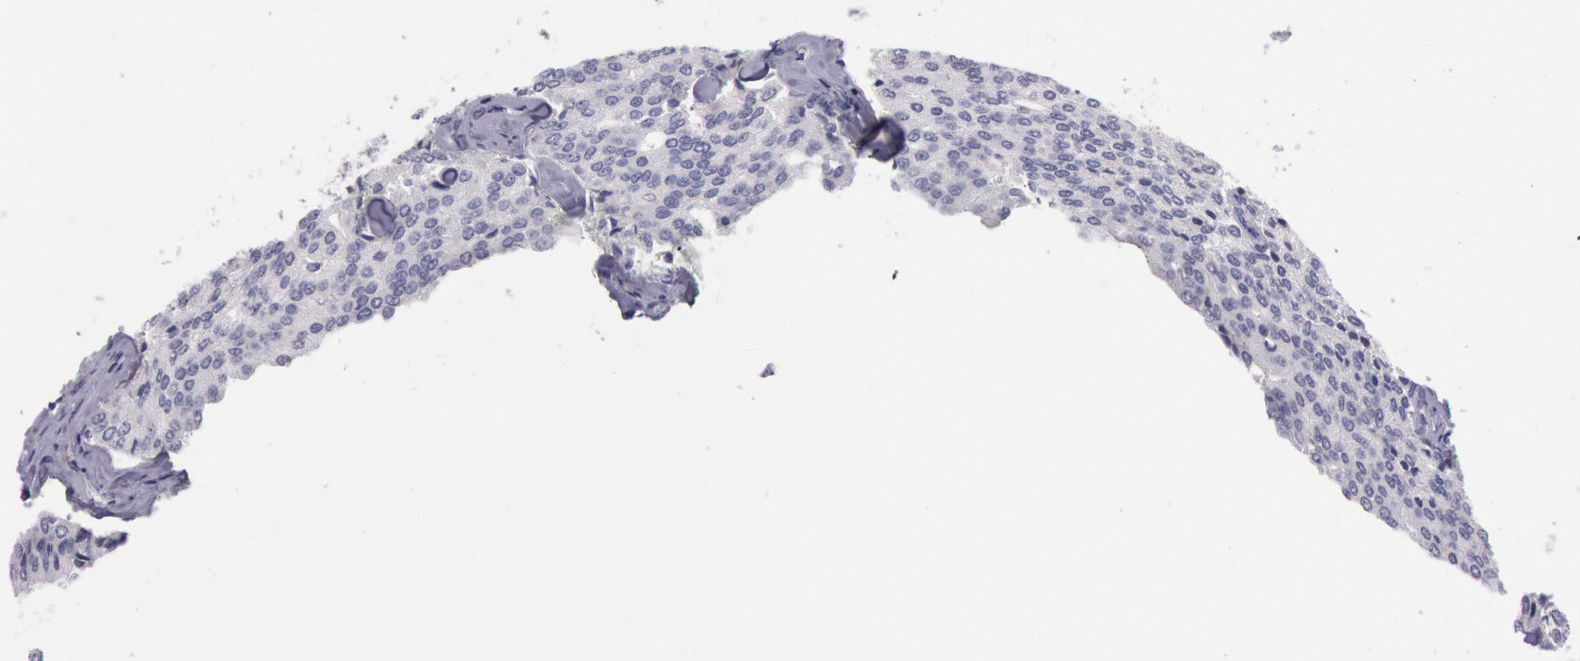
{"staining": {"intensity": "negative", "quantity": "none", "location": "none"}, "tissue": "prostate cancer", "cell_type": "Tumor cells", "image_type": "cancer", "snomed": [{"axis": "morphology", "description": "Adenocarcinoma, High grade"}, {"axis": "topography", "description": "Prostate"}], "caption": "DAB (3,3'-diaminobenzidine) immunohistochemical staining of prostate cancer shows no significant expression in tumor cells.", "gene": "EGFR", "patient": {"sex": "male", "age": 64}}